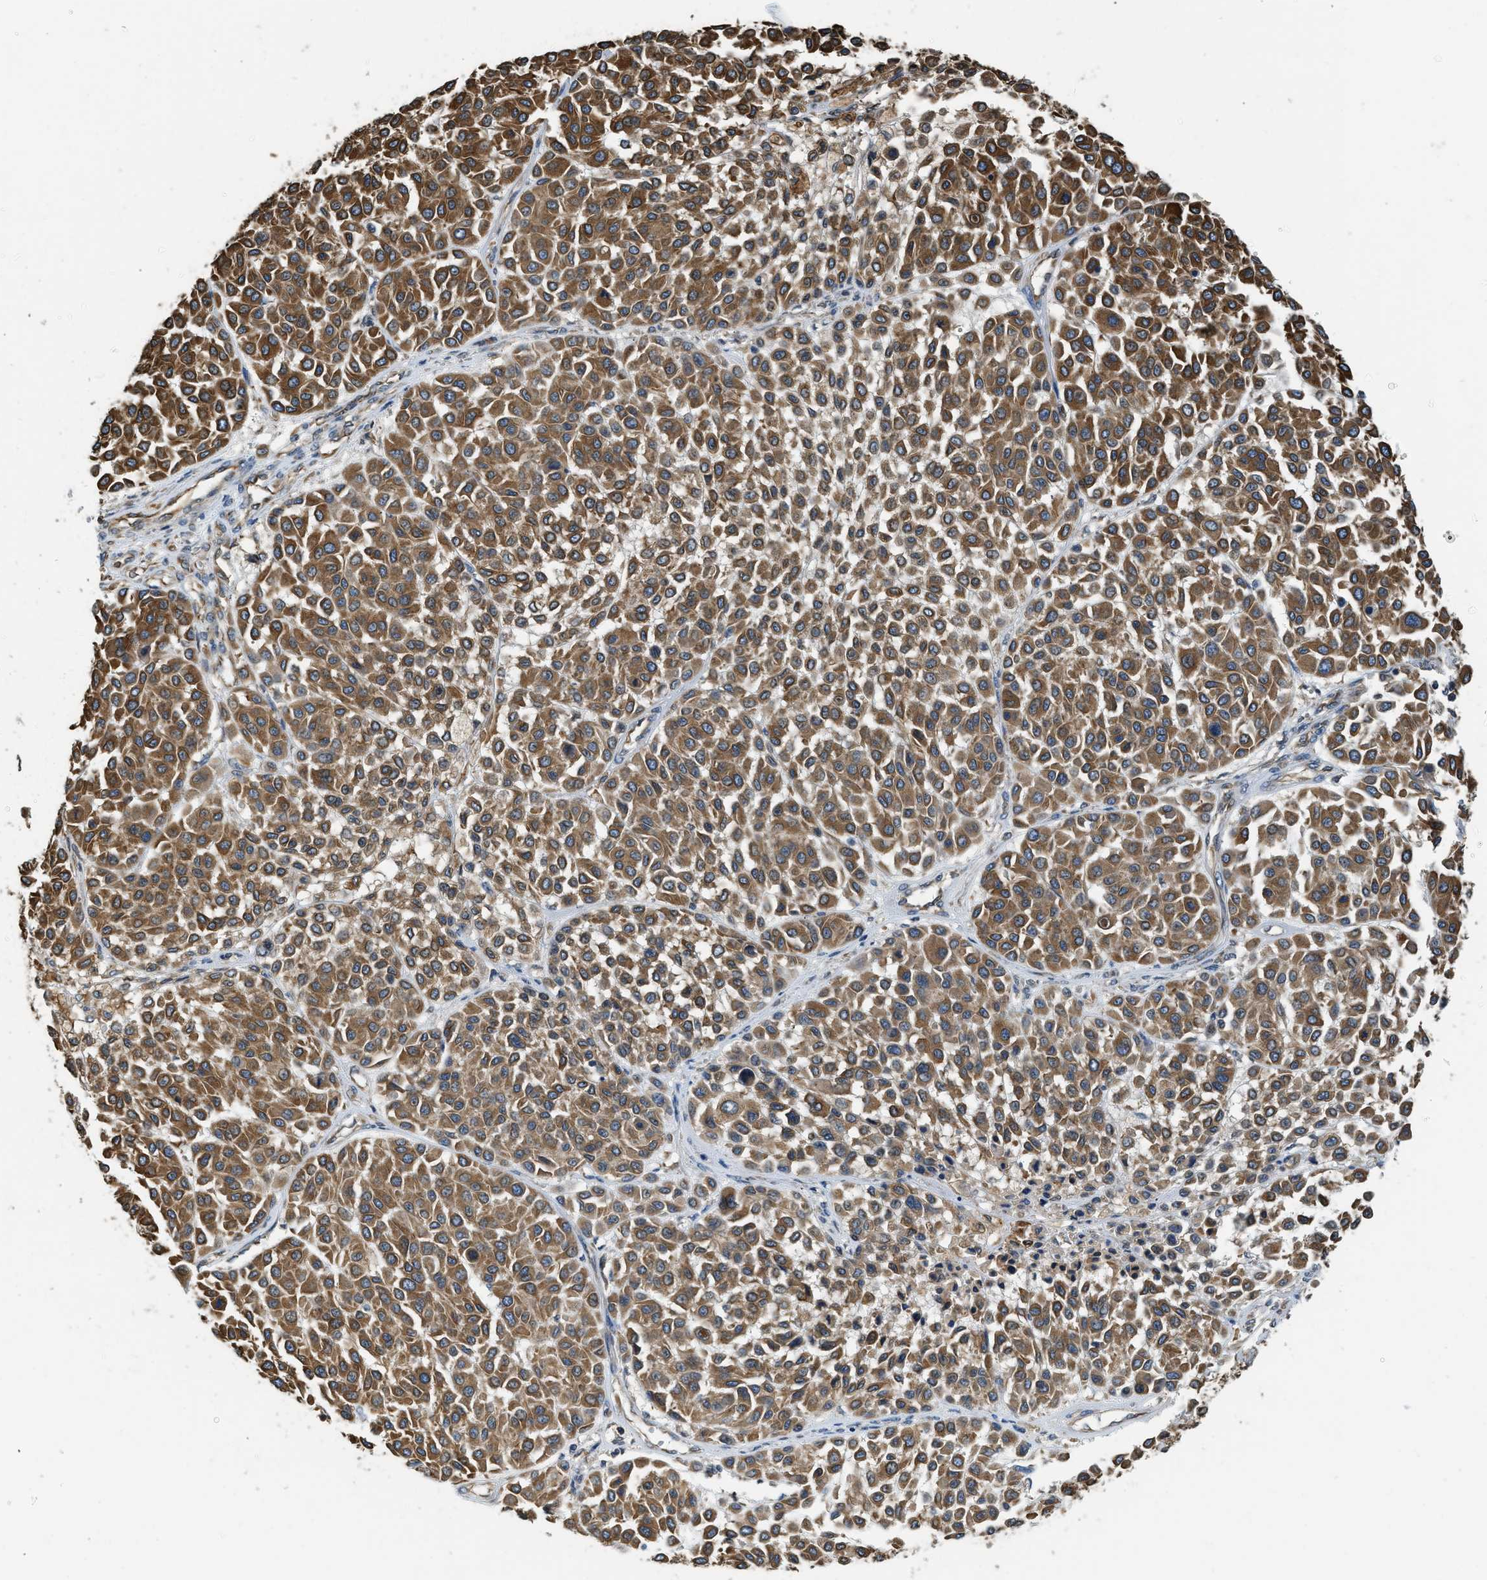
{"staining": {"intensity": "strong", "quantity": ">75%", "location": "cytoplasmic/membranous"}, "tissue": "melanoma", "cell_type": "Tumor cells", "image_type": "cancer", "snomed": [{"axis": "morphology", "description": "Malignant melanoma, Metastatic site"}, {"axis": "topography", "description": "Soft tissue"}], "caption": "Brown immunohistochemical staining in melanoma shows strong cytoplasmic/membranous positivity in about >75% of tumor cells.", "gene": "BCAP31", "patient": {"sex": "male", "age": 41}}